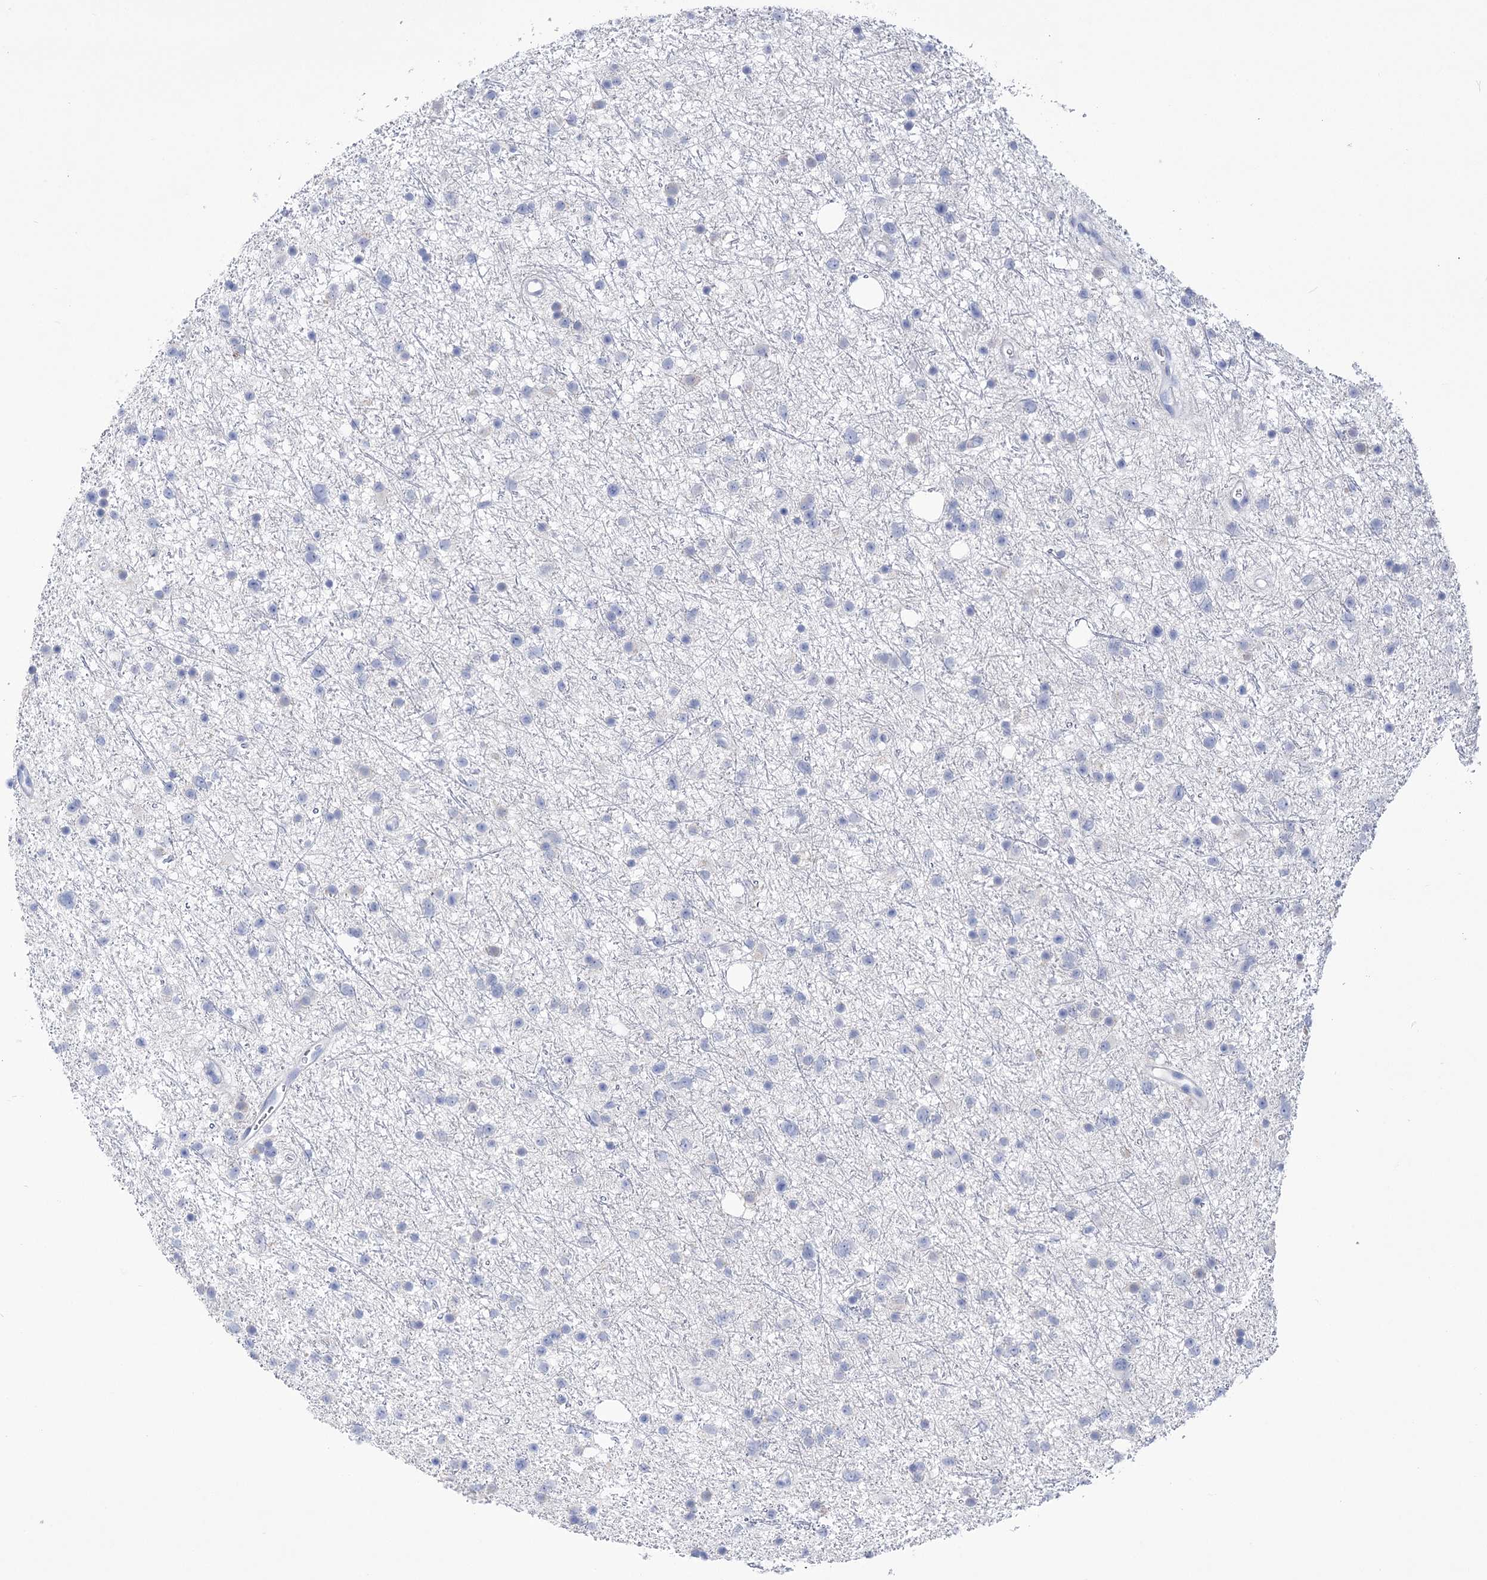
{"staining": {"intensity": "negative", "quantity": "none", "location": "none"}, "tissue": "glioma", "cell_type": "Tumor cells", "image_type": "cancer", "snomed": [{"axis": "morphology", "description": "Glioma, malignant, Low grade"}, {"axis": "topography", "description": "Cerebral cortex"}], "caption": "Immunohistochemistry (IHC) micrograph of neoplastic tissue: malignant low-grade glioma stained with DAB exhibits no significant protein positivity in tumor cells.", "gene": "PBLD", "patient": {"sex": "female", "age": 39}}